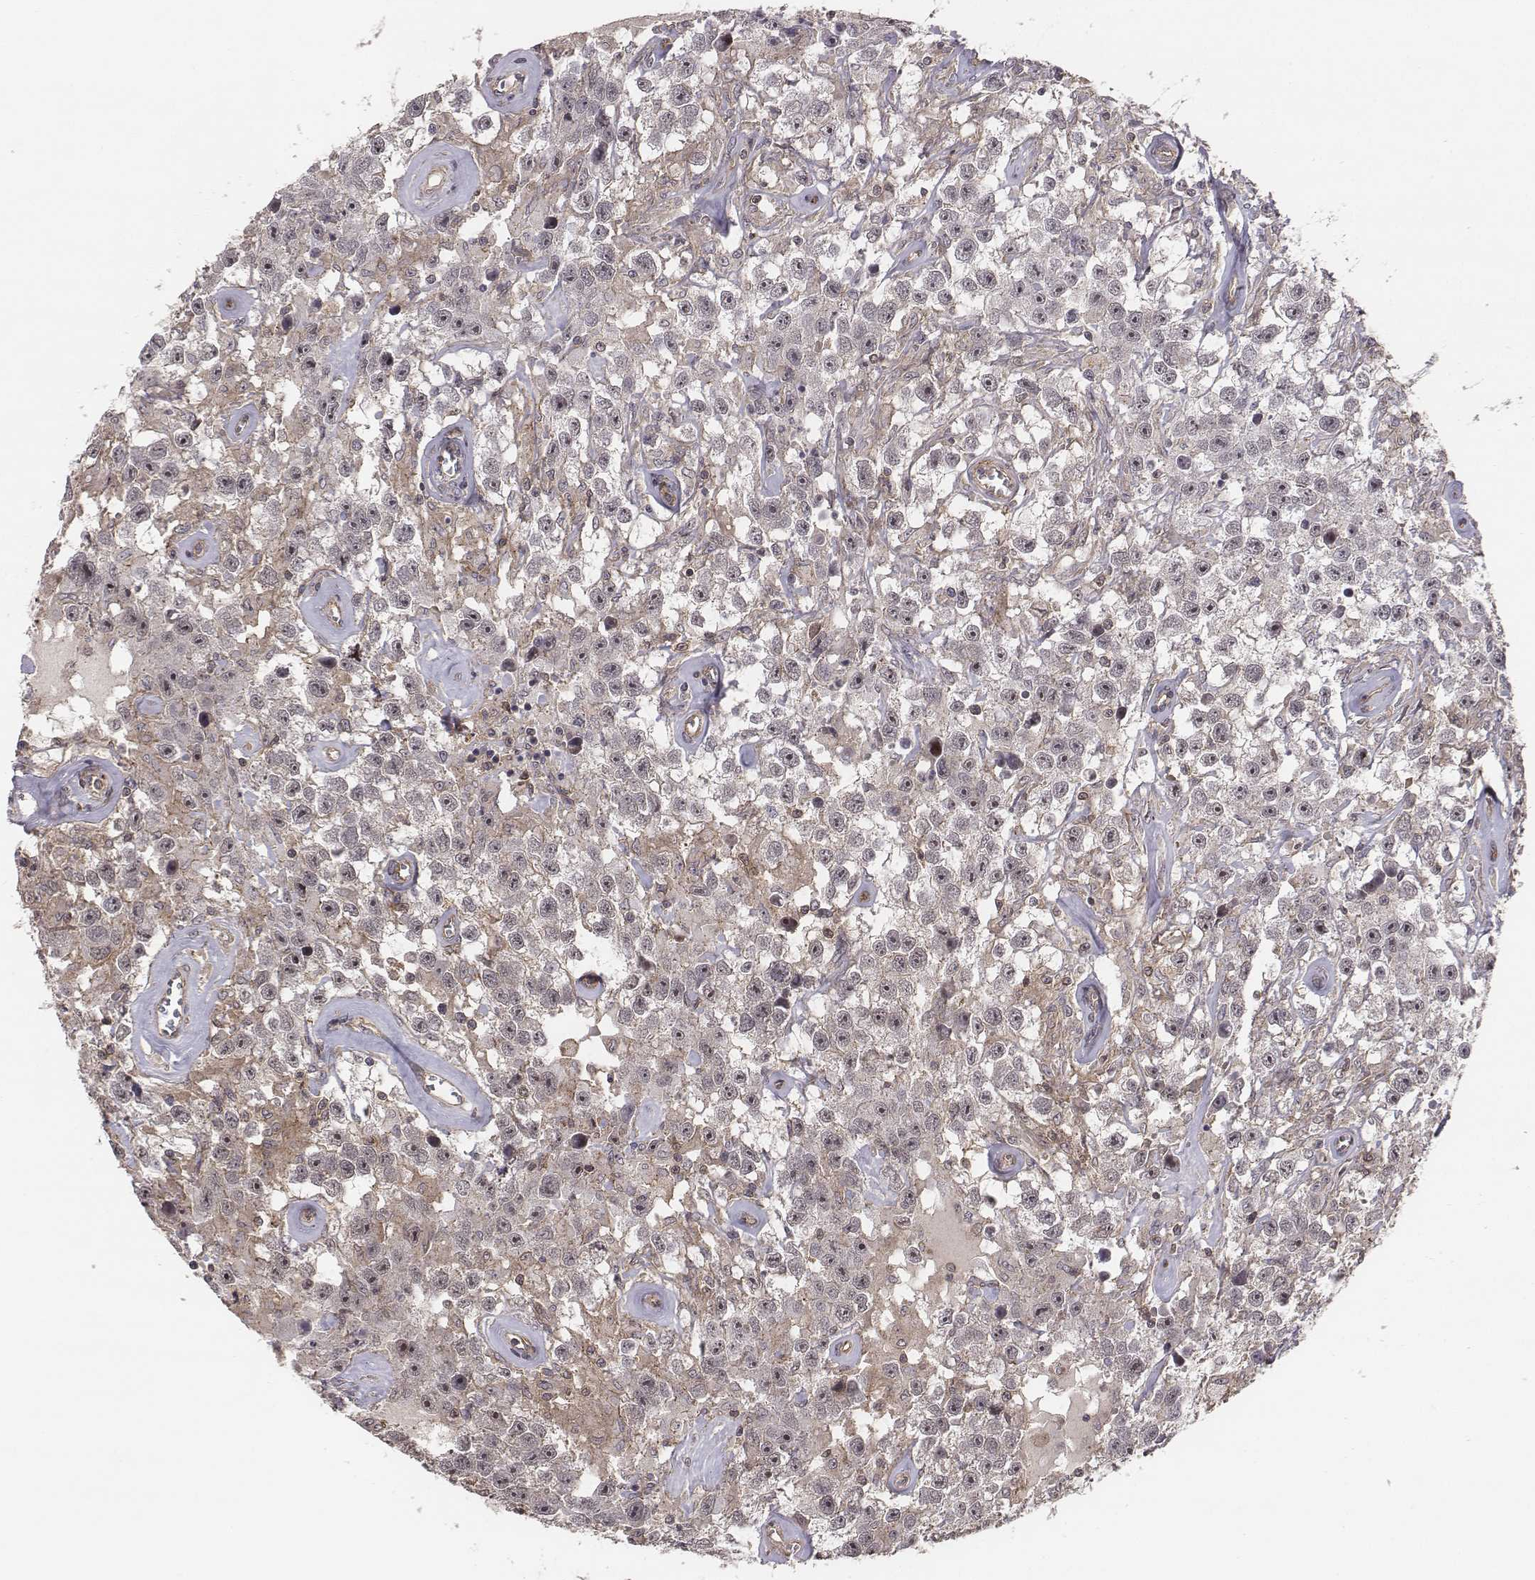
{"staining": {"intensity": "negative", "quantity": "none", "location": "none"}, "tissue": "testis cancer", "cell_type": "Tumor cells", "image_type": "cancer", "snomed": [{"axis": "morphology", "description": "Seminoma, NOS"}, {"axis": "topography", "description": "Testis"}], "caption": "An immunohistochemistry (IHC) histopathology image of testis cancer is shown. There is no staining in tumor cells of testis cancer.", "gene": "PTPRG", "patient": {"sex": "male", "age": 43}}